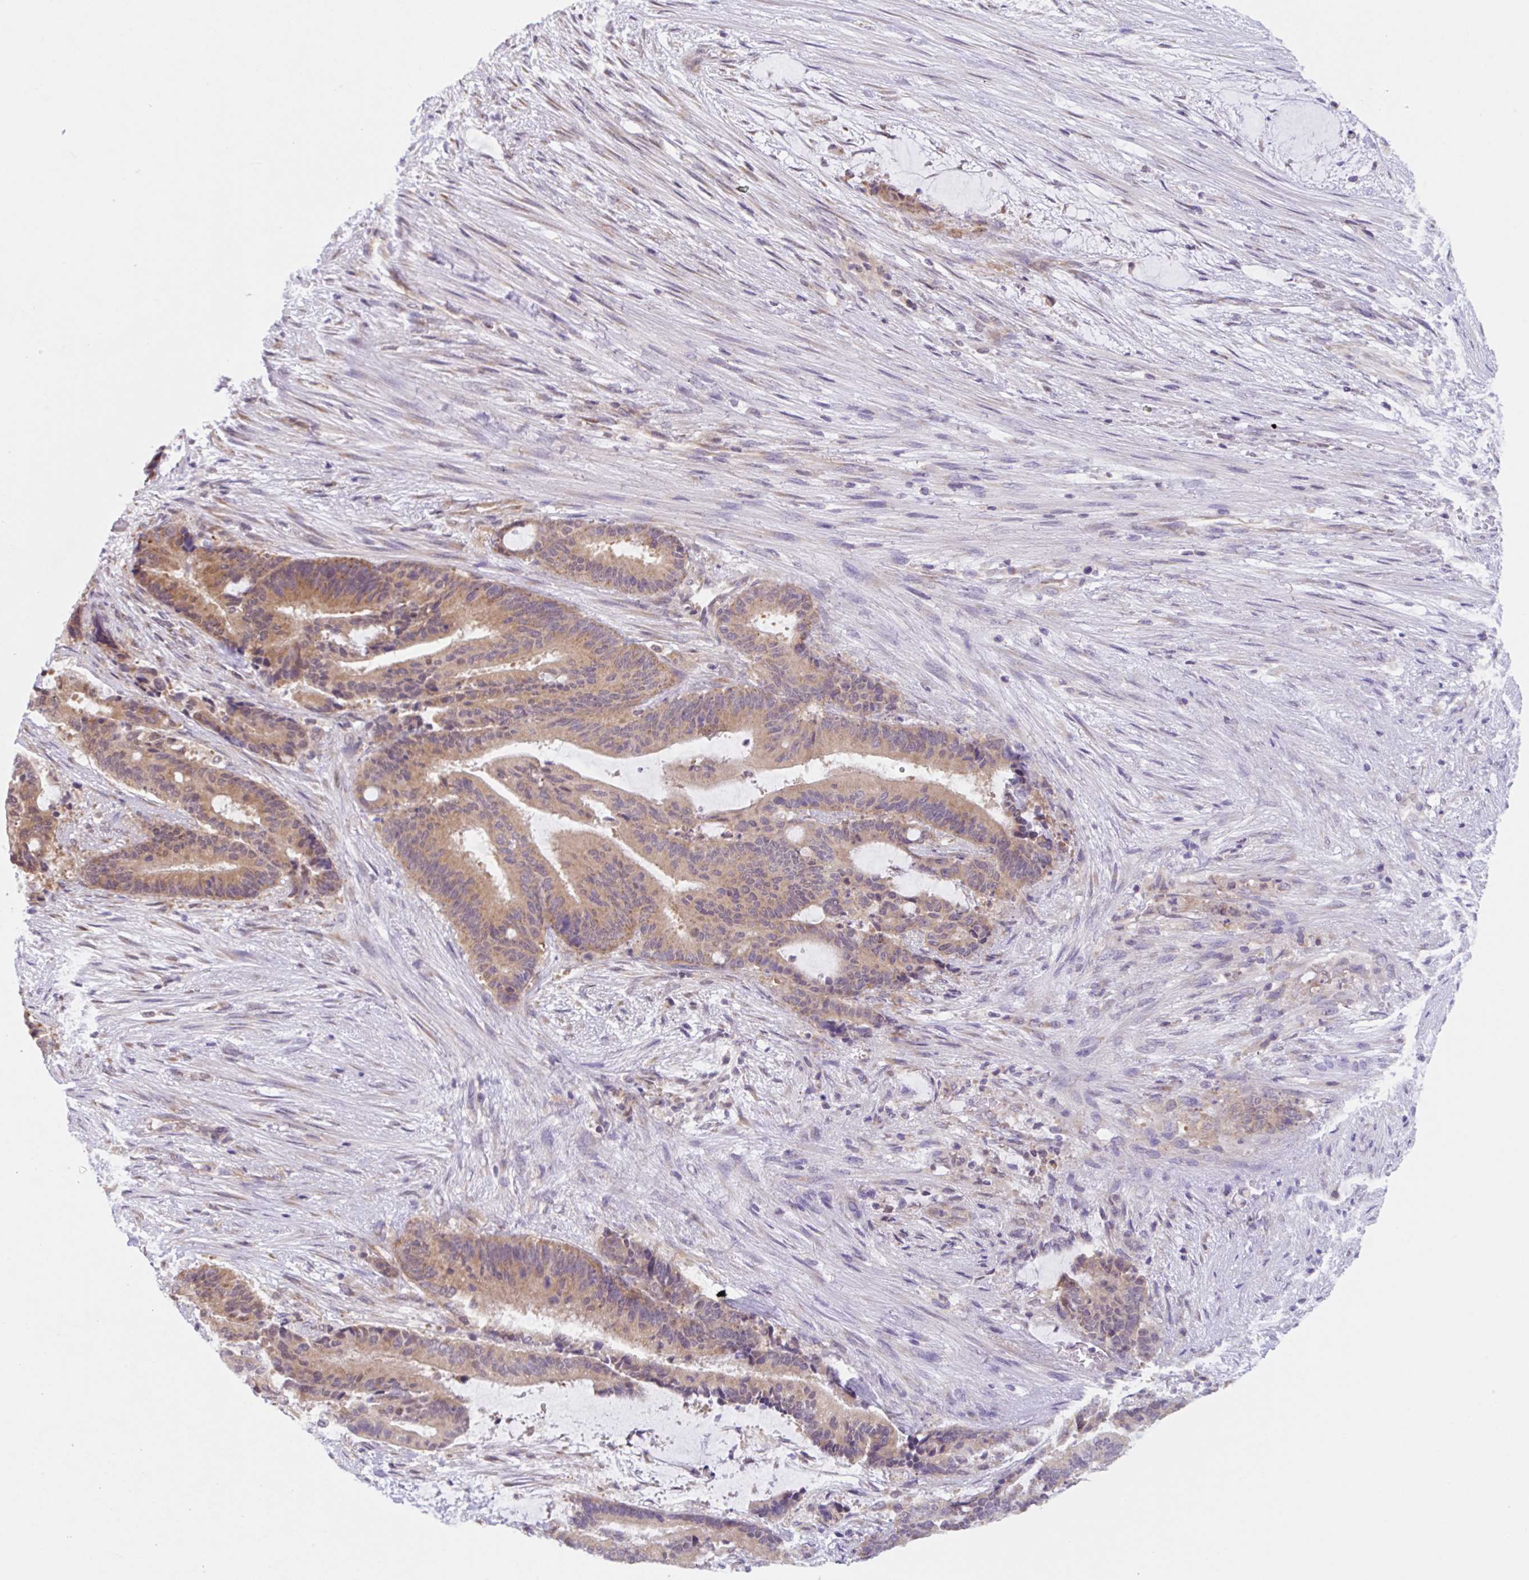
{"staining": {"intensity": "moderate", "quantity": ">75%", "location": "cytoplasmic/membranous"}, "tissue": "liver cancer", "cell_type": "Tumor cells", "image_type": "cancer", "snomed": [{"axis": "morphology", "description": "Normal tissue, NOS"}, {"axis": "morphology", "description": "Cholangiocarcinoma"}, {"axis": "topography", "description": "Liver"}, {"axis": "topography", "description": "Peripheral nerve tissue"}], "caption": "Cholangiocarcinoma (liver) stained with DAB IHC shows medium levels of moderate cytoplasmic/membranous staining in about >75% of tumor cells. (DAB IHC, brown staining for protein, blue staining for nuclei).", "gene": "TBPL2", "patient": {"sex": "female", "age": 73}}